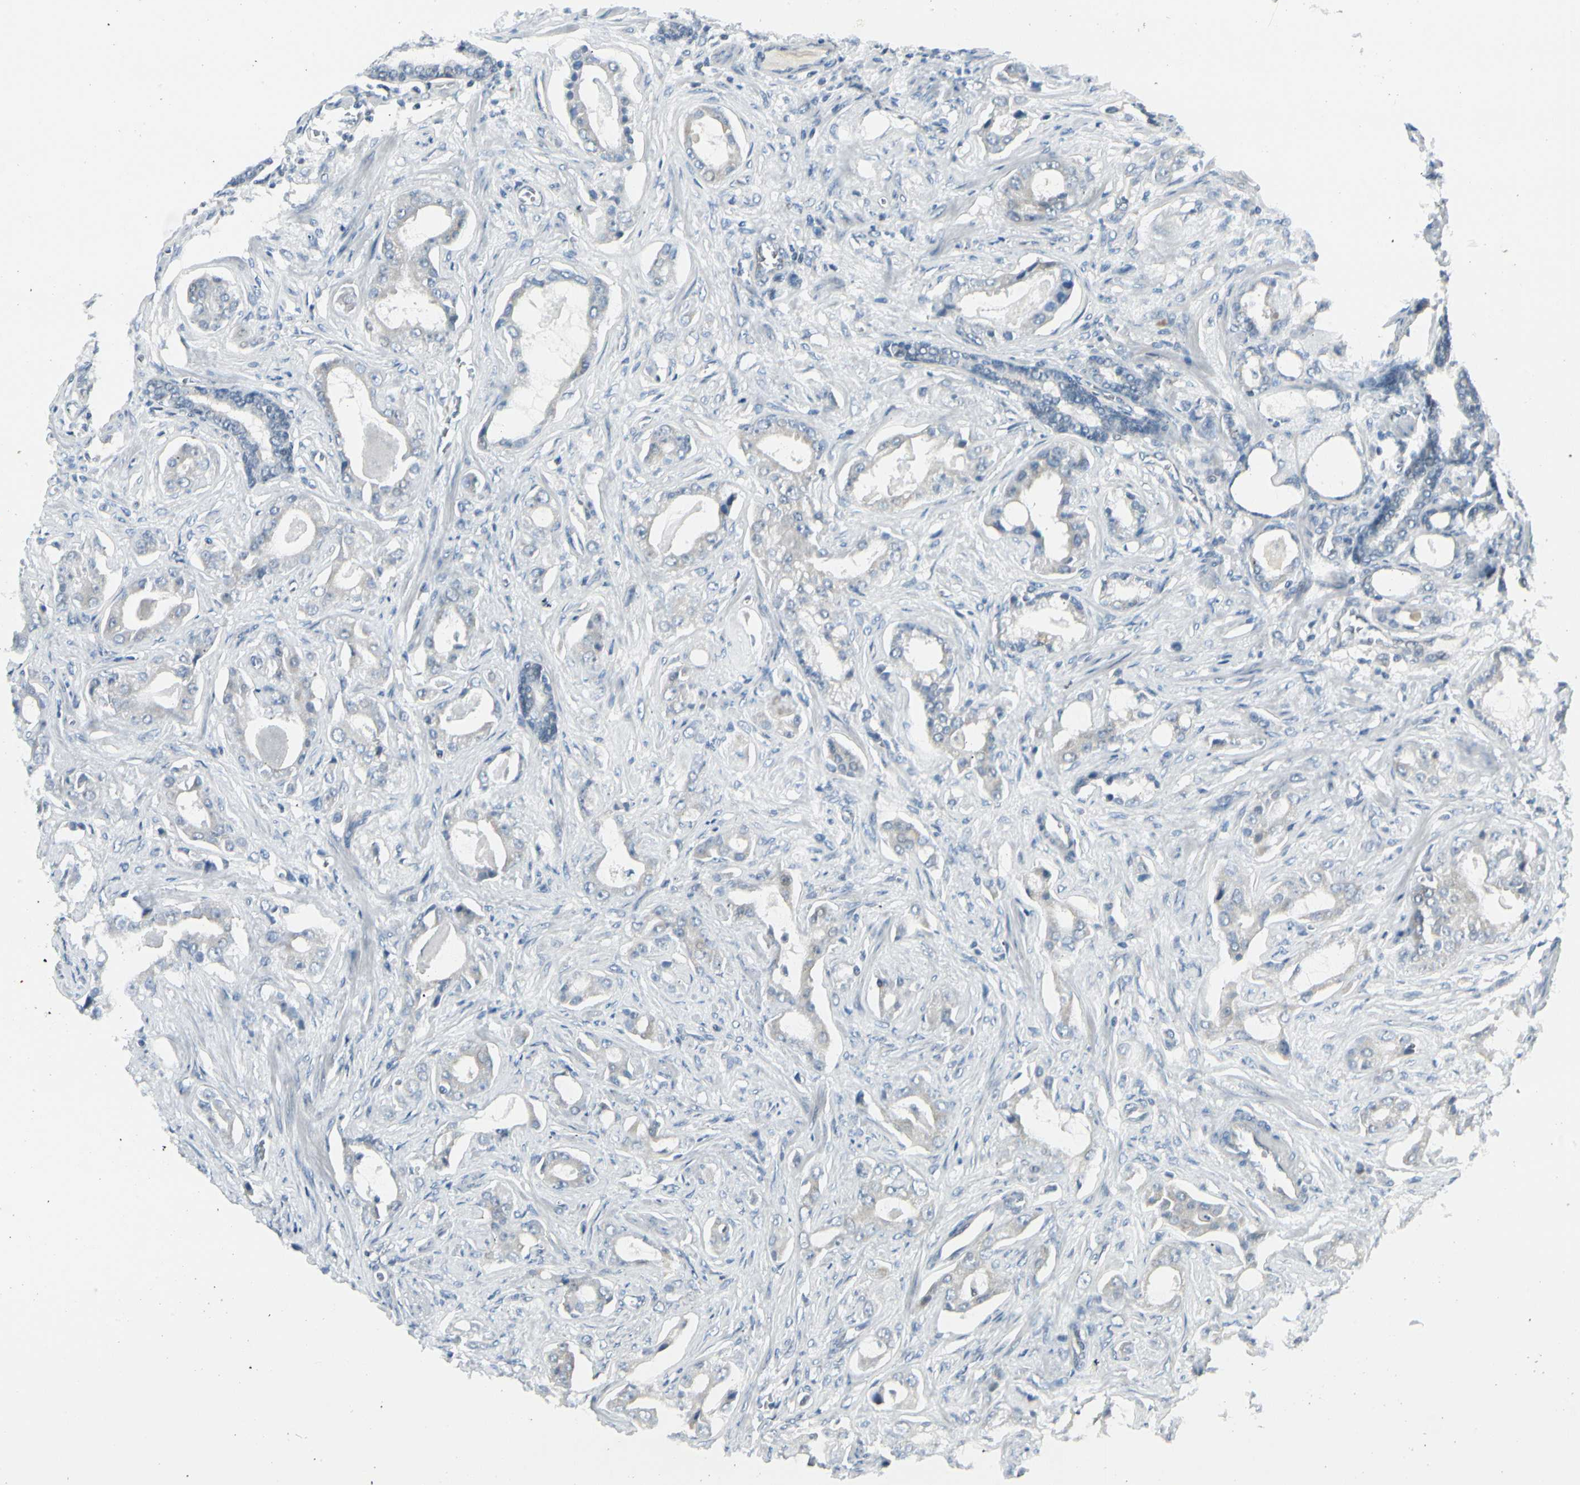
{"staining": {"intensity": "negative", "quantity": "none", "location": "none"}, "tissue": "prostate cancer", "cell_type": "Tumor cells", "image_type": "cancer", "snomed": [{"axis": "morphology", "description": "Adenocarcinoma, Low grade"}, {"axis": "topography", "description": "Prostate"}], "caption": "Immunohistochemistry histopathology image of prostate low-grade adenocarcinoma stained for a protein (brown), which displays no staining in tumor cells. (Stains: DAB immunohistochemistry (IHC) with hematoxylin counter stain, Microscopy: brightfield microscopy at high magnification).", "gene": "ZSCAN1", "patient": {"sex": "male", "age": 59}}